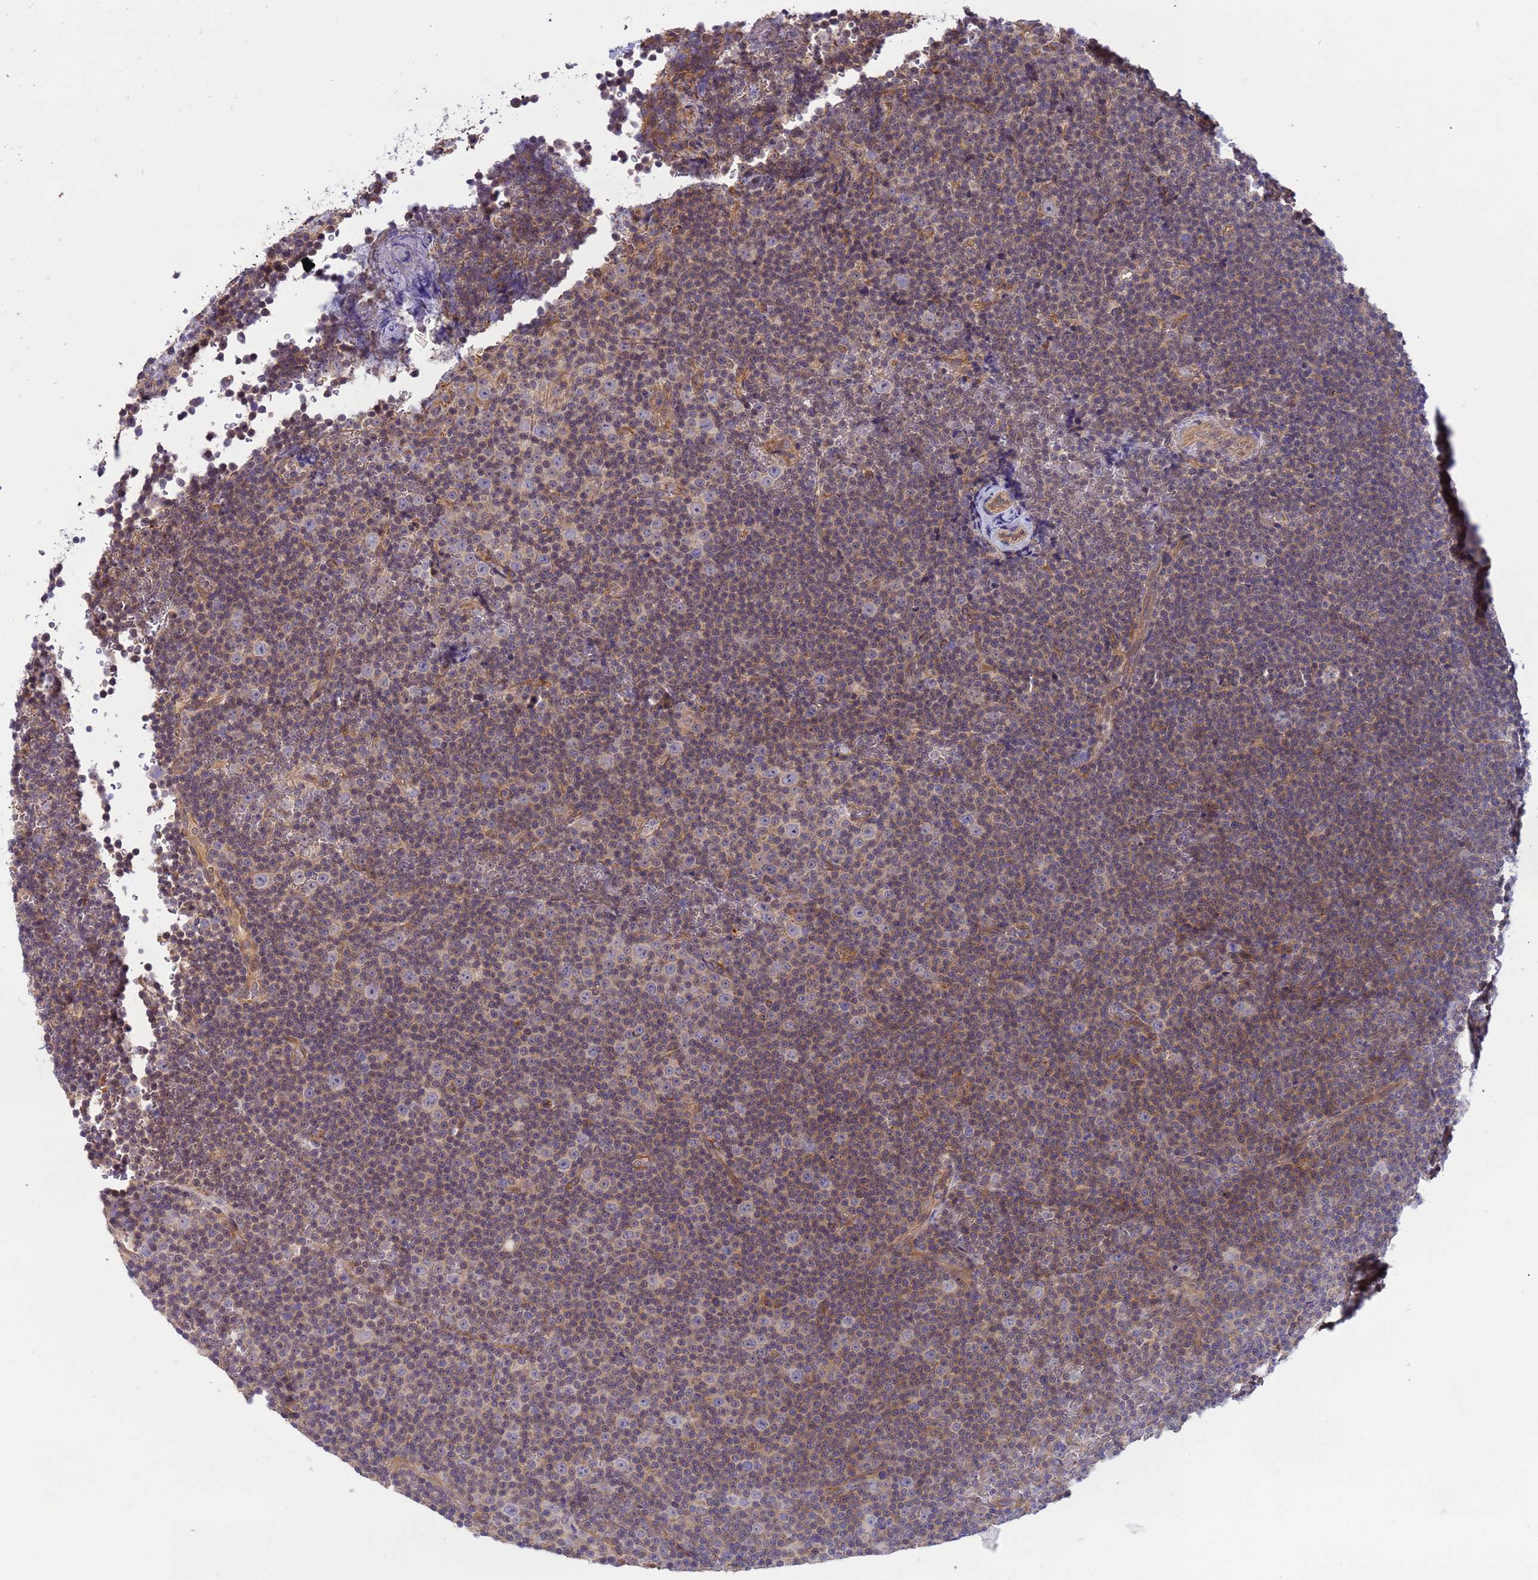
{"staining": {"intensity": "weak", "quantity": "25%-75%", "location": "cytoplasmic/membranous"}, "tissue": "lymphoma", "cell_type": "Tumor cells", "image_type": "cancer", "snomed": [{"axis": "morphology", "description": "Malignant lymphoma, non-Hodgkin's type, Low grade"}, {"axis": "topography", "description": "Lymph node"}], "caption": "DAB (3,3'-diaminobenzidine) immunohistochemical staining of human low-grade malignant lymphoma, non-Hodgkin's type reveals weak cytoplasmic/membranous protein staining in approximately 25%-75% of tumor cells.", "gene": "SMCO3", "patient": {"sex": "female", "age": 67}}